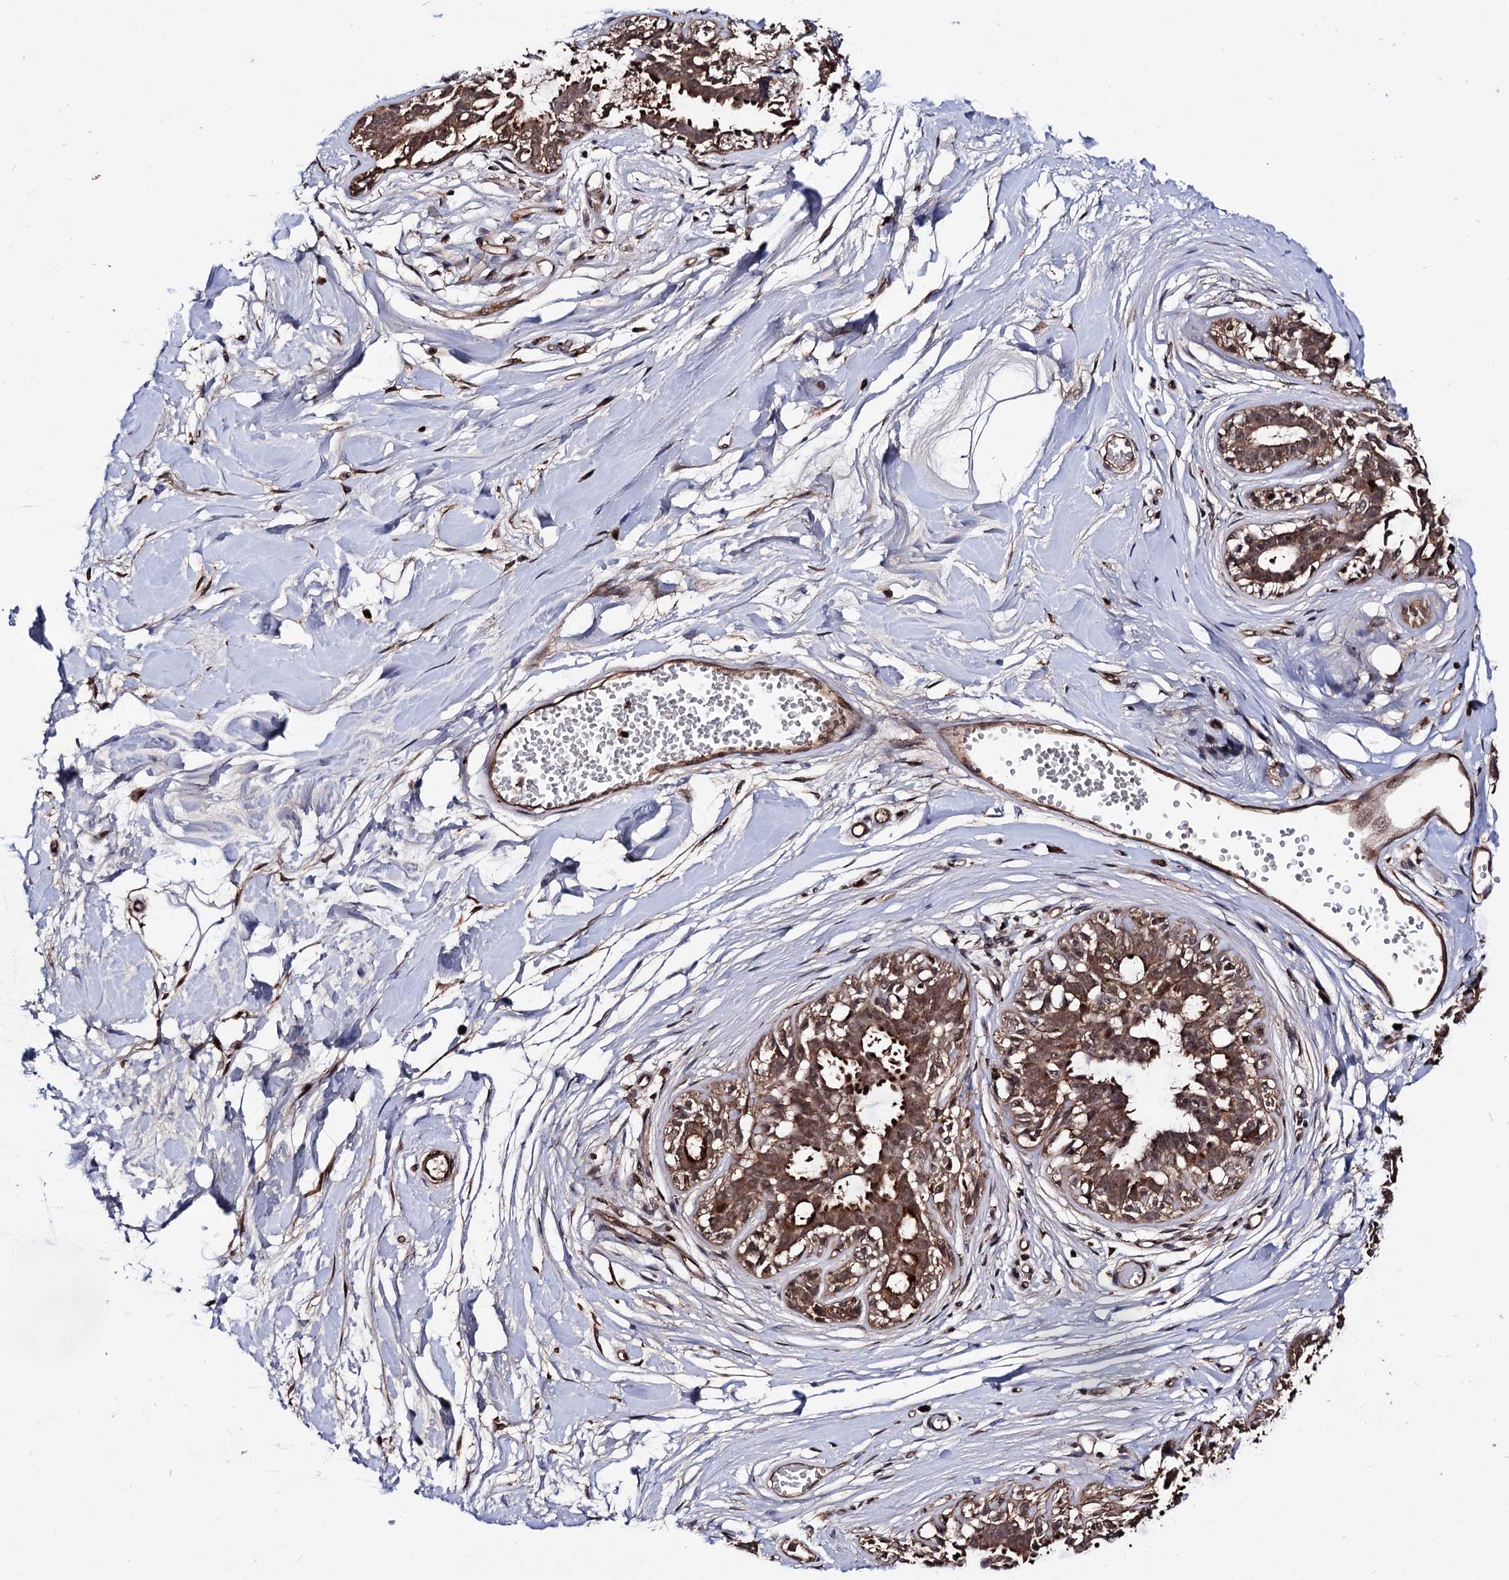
{"staining": {"intensity": "moderate", "quantity": ">75%", "location": "nuclear"}, "tissue": "breast", "cell_type": "Adipocytes", "image_type": "normal", "snomed": [{"axis": "morphology", "description": "Normal tissue, NOS"}, {"axis": "topography", "description": "Breast"}], "caption": "IHC image of normal human breast stained for a protein (brown), which displays medium levels of moderate nuclear positivity in about >75% of adipocytes.", "gene": "MICAL2", "patient": {"sex": "female", "age": 45}}